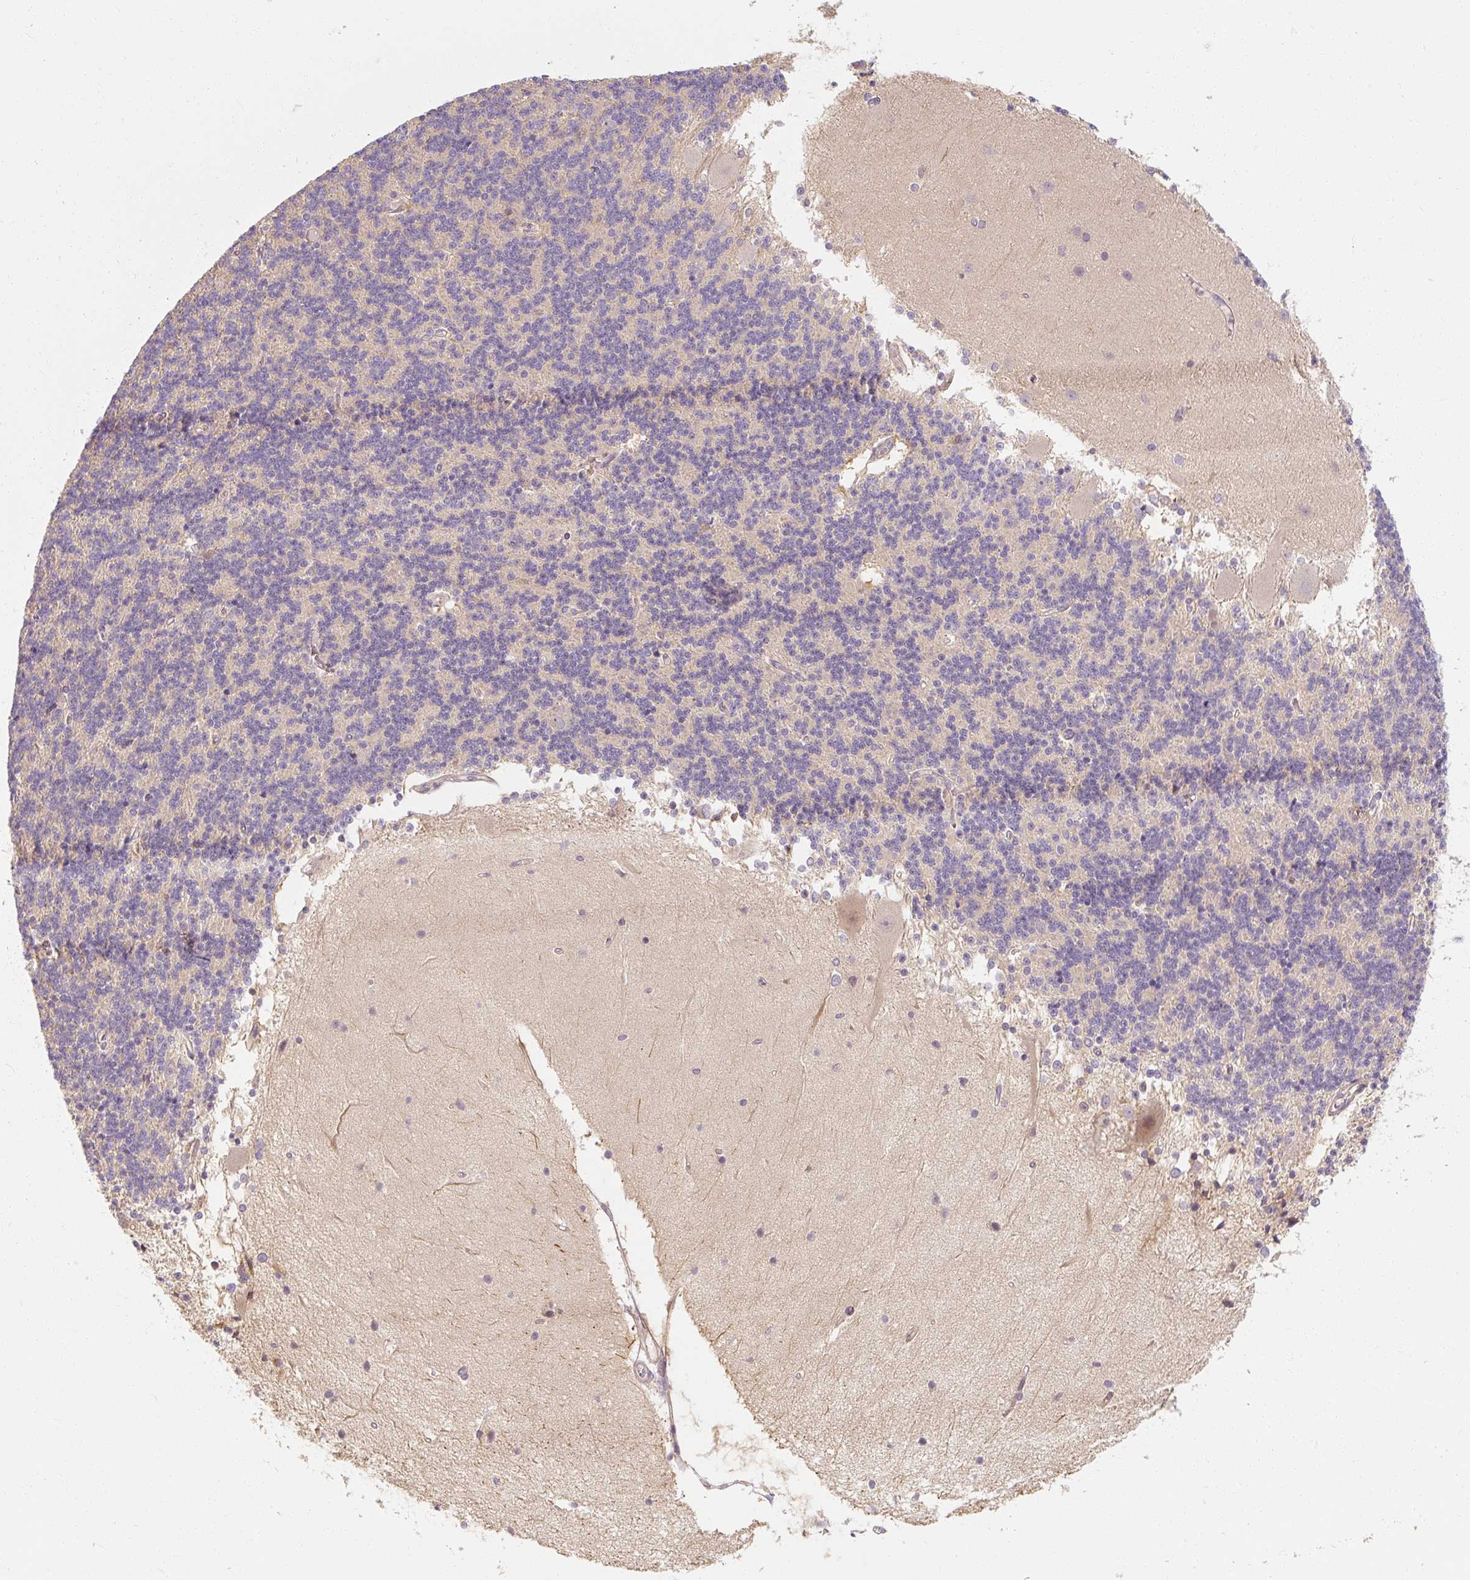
{"staining": {"intensity": "negative", "quantity": "none", "location": "none"}, "tissue": "cerebellum", "cell_type": "Cells in granular layer", "image_type": "normal", "snomed": [{"axis": "morphology", "description": "Normal tissue, NOS"}, {"axis": "topography", "description": "Cerebellum"}], "caption": "High power microscopy image of an IHC image of unremarkable cerebellum, revealing no significant staining in cells in granular layer.", "gene": "RB1CC1", "patient": {"sex": "female", "age": 54}}